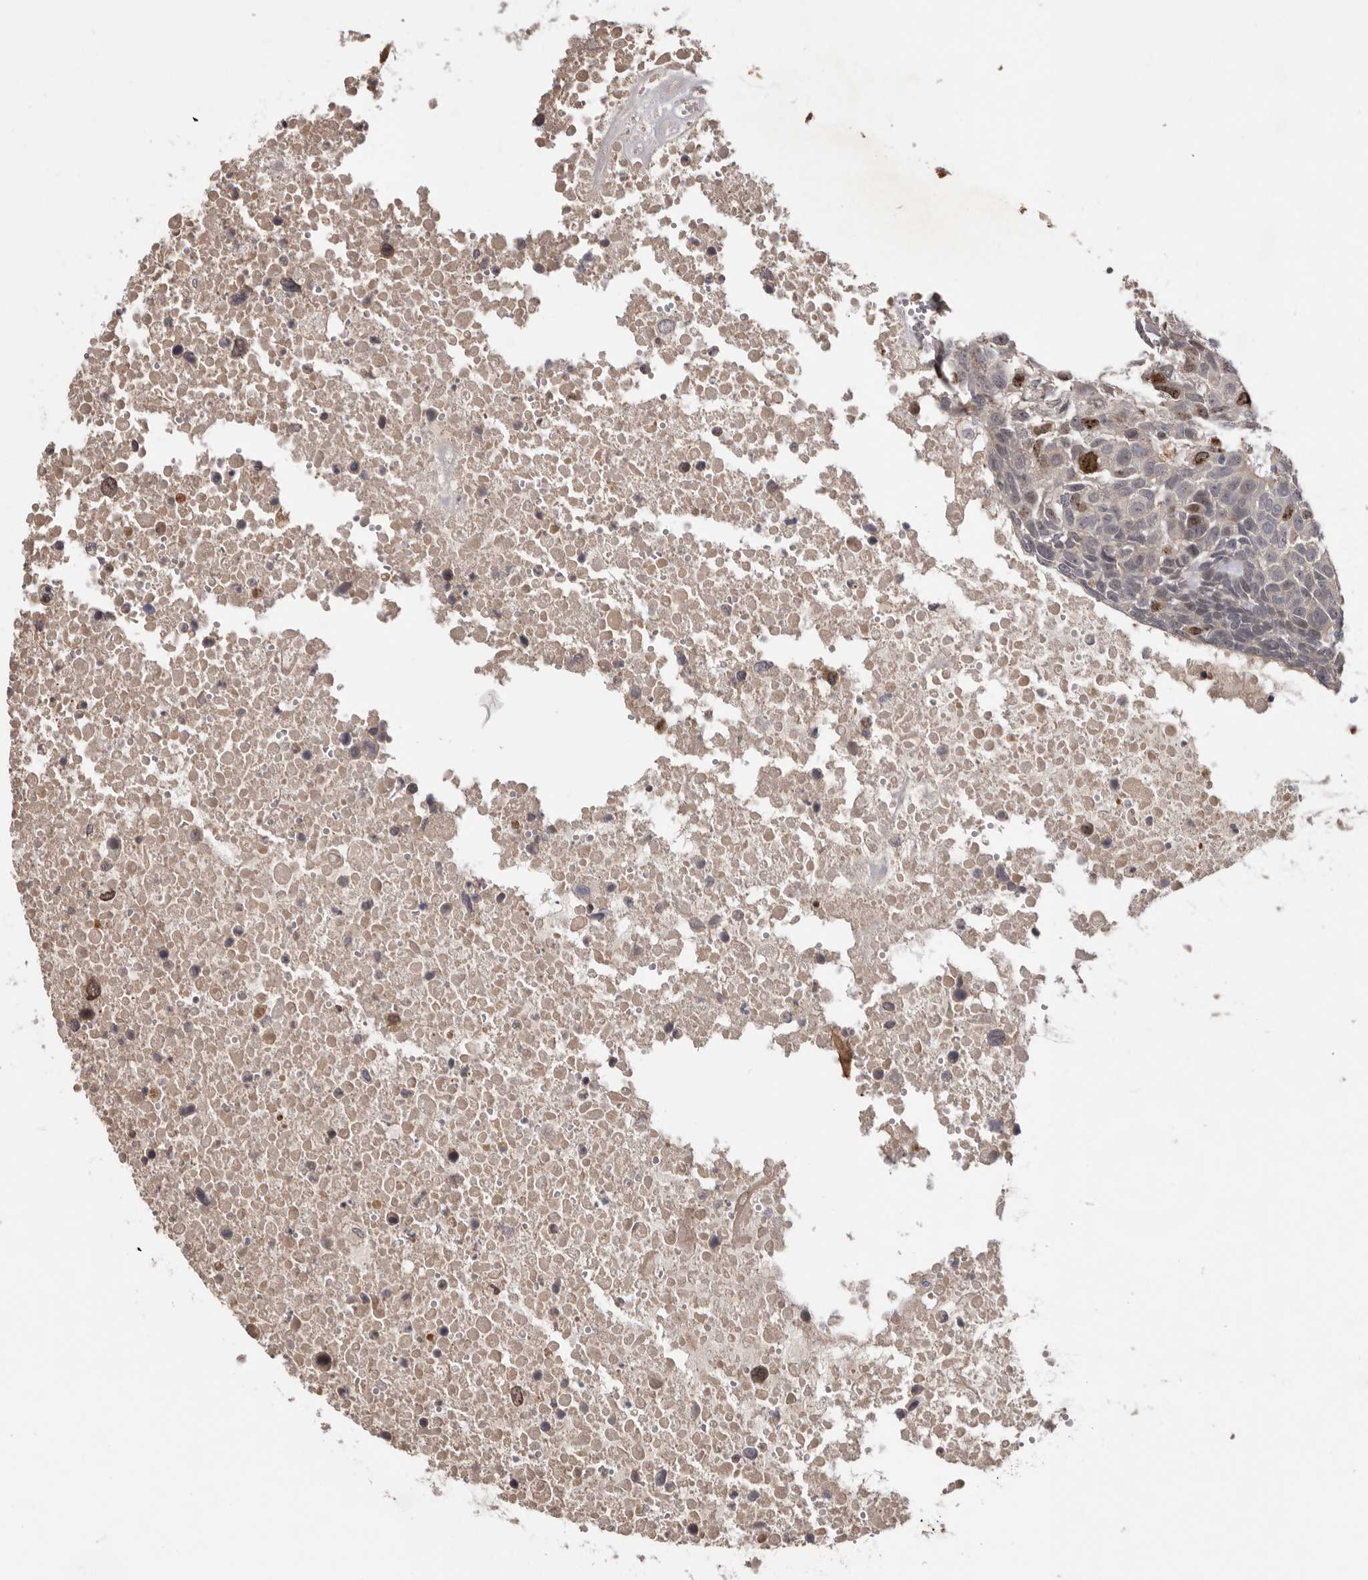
{"staining": {"intensity": "moderate", "quantity": "25%-75%", "location": "nuclear"}, "tissue": "head and neck cancer", "cell_type": "Tumor cells", "image_type": "cancer", "snomed": [{"axis": "morphology", "description": "Squamous cell carcinoma, NOS"}, {"axis": "topography", "description": "Head-Neck"}], "caption": "Protein expression analysis of human squamous cell carcinoma (head and neck) reveals moderate nuclear positivity in about 25%-75% of tumor cells.", "gene": "CDCA8", "patient": {"sex": "male", "age": 66}}